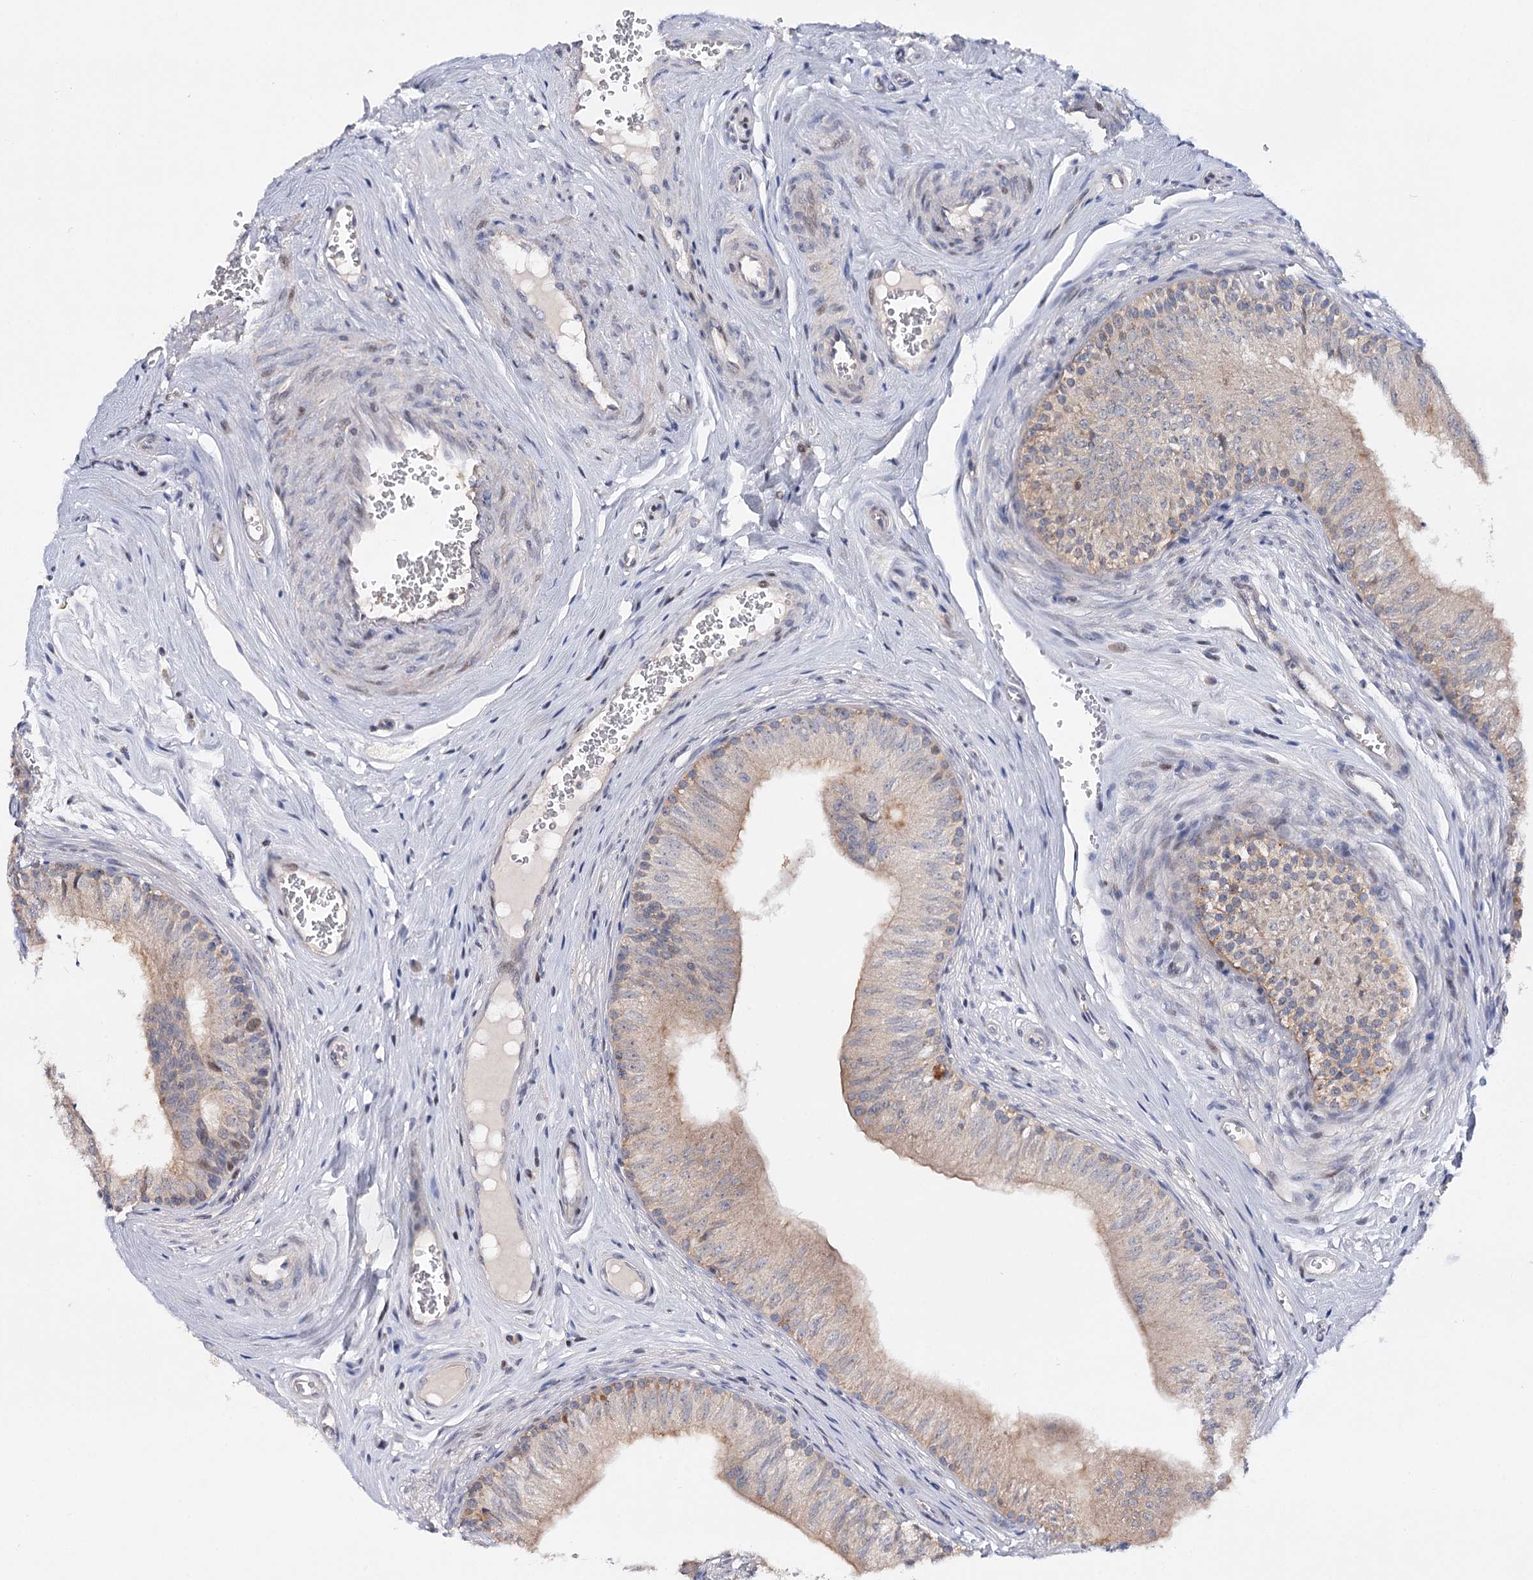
{"staining": {"intensity": "moderate", "quantity": "<25%", "location": "cytoplasmic/membranous,nuclear"}, "tissue": "epididymis", "cell_type": "Glandular cells", "image_type": "normal", "snomed": [{"axis": "morphology", "description": "Normal tissue, NOS"}, {"axis": "topography", "description": "Epididymis"}], "caption": "Glandular cells exhibit moderate cytoplasmic/membranous,nuclear expression in about <25% of cells in normal epididymis. (brown staining indicates protein expression, while blue staining denotes nuclei).", "gene": "CFAP46", "patient": {"sex": "male", "age": 46}}